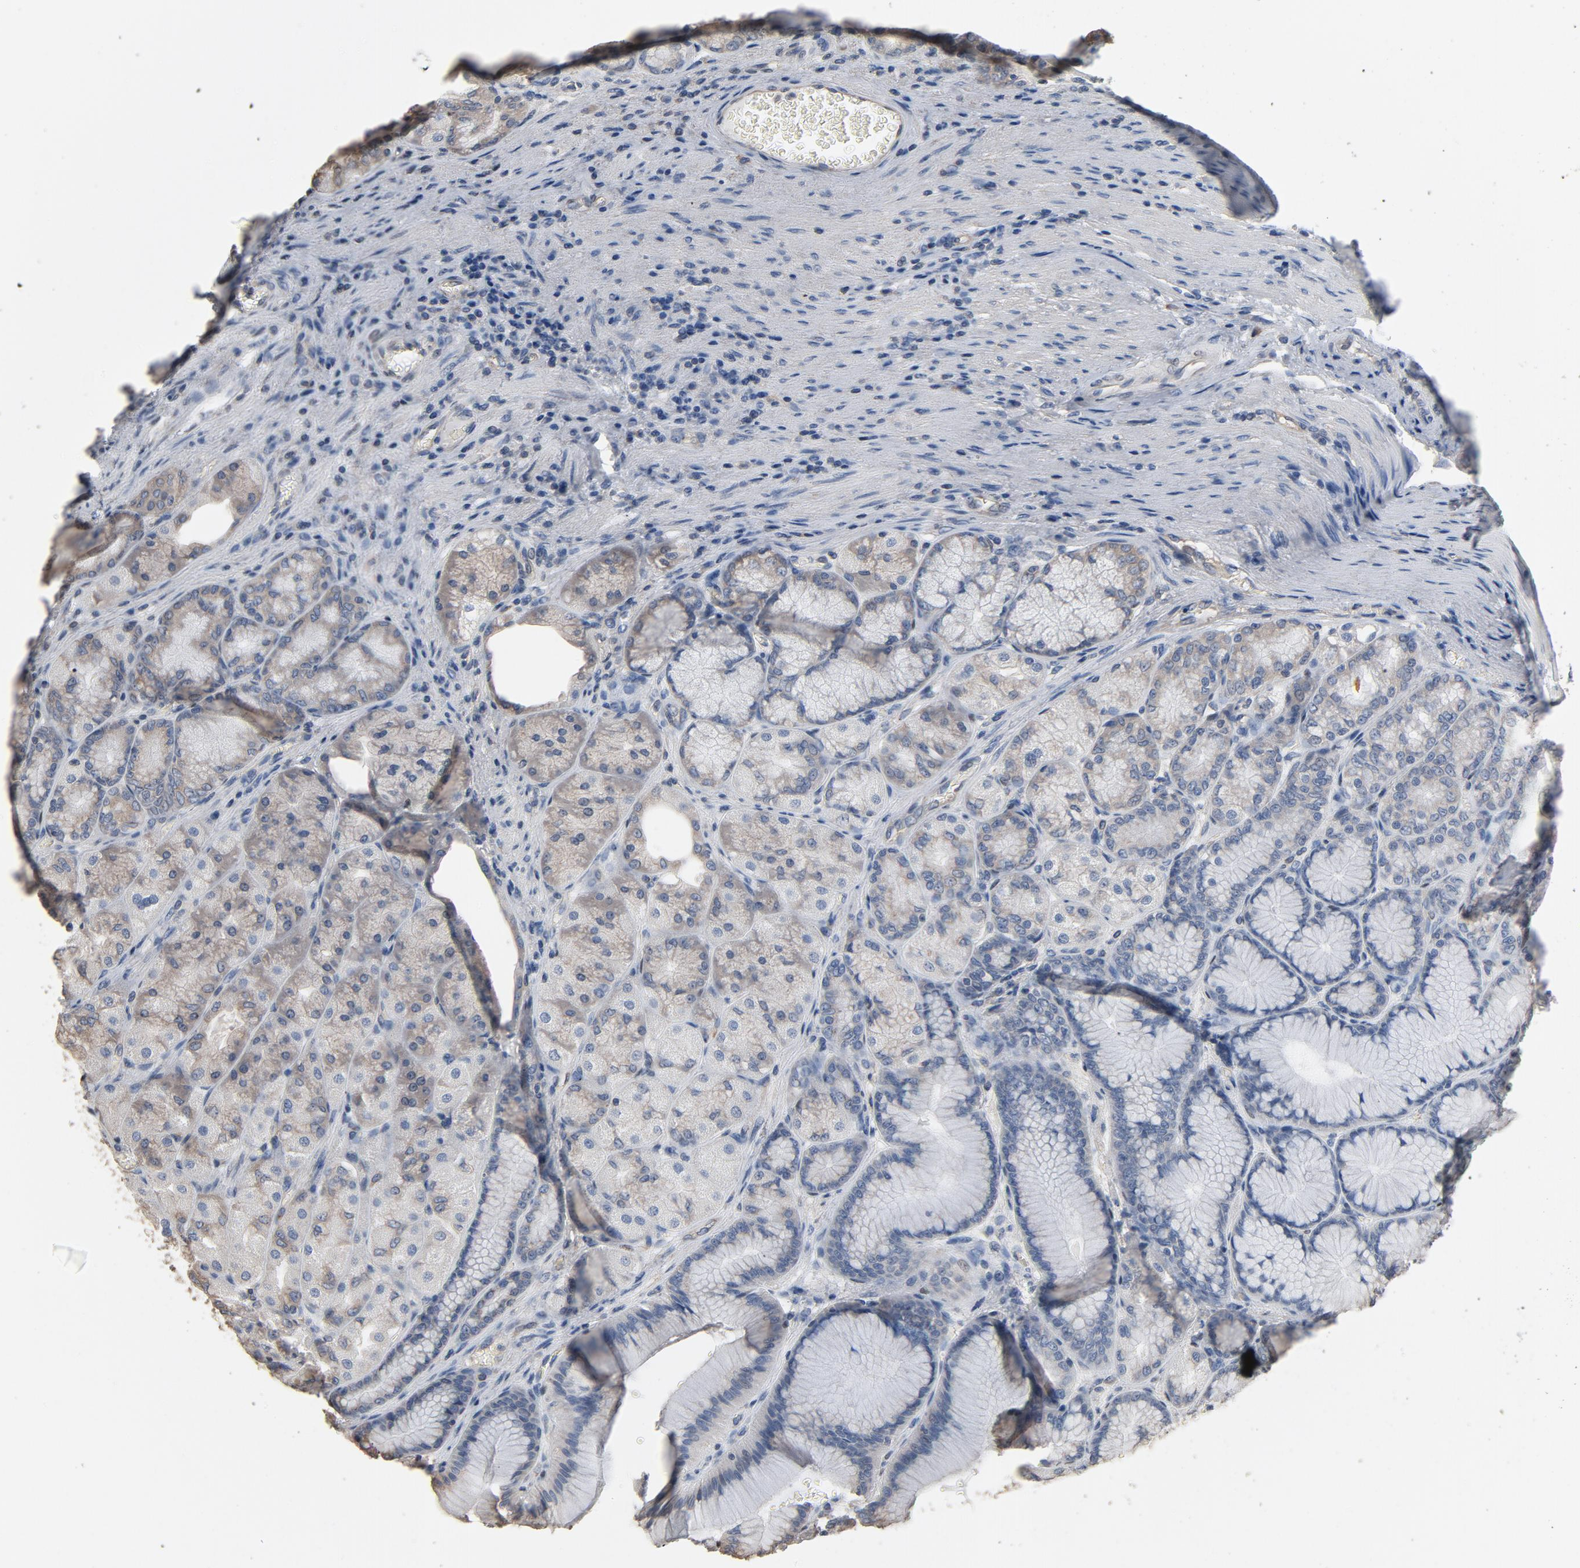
{"staining": {"intensity": "weak", "quantity": "25%-75%", "location": "cytoplasmic/membranous"}, "tissue": "stomach", "cell_type": "Glandular cells", "image_type": "normal", "snomed": [{"axis": "morphology", "description": "Normal tissue, NOS"}, {"axis": "morphology", "description": "Adenocarcinoma, NOS"}, {"axis": "topography", "description": "Stomach"}, {"axis": "topography", "description": "Stomach, lower"}], "caption": "A high-resolution photomicrograph shows immunohistochemistry staining of benign stomach, which shows weak cytoplasmic/membranous positivity in approximately 25%-75% of glandular cells.", "gene": "SOX6", "patient": {"sex": "female", "age": 65}}